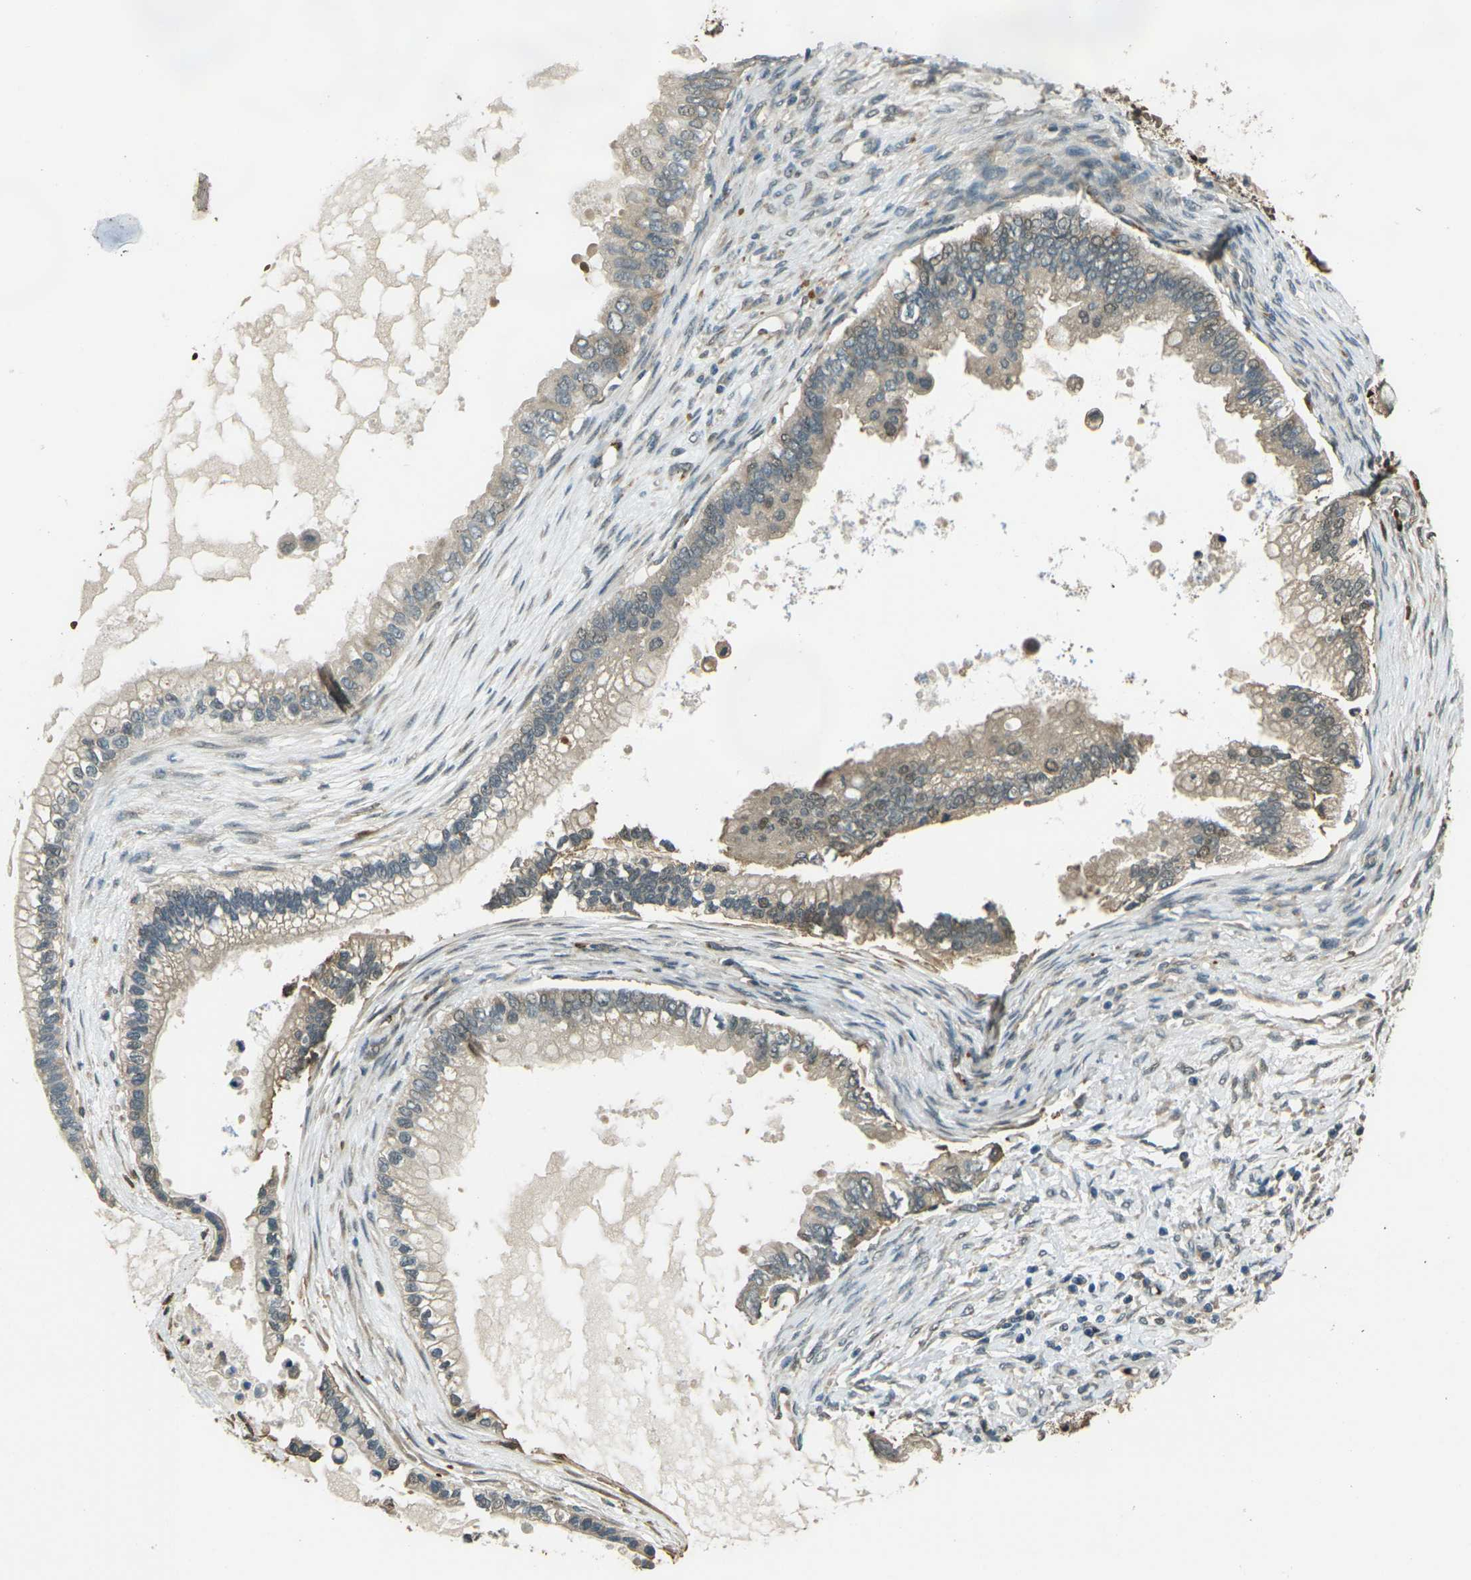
{"staining": {"intensity": "weak", "quantity": ">75%", "location": "cytoplasmic/membranous"}, "tissue": "ovarian cancer", "cell_type": "Tumor cells", "image_type": "cancer", "snomed": [{"axis": "morphology", "description": "Cystadenocarcinoma, mucinous, NOS"}, {"axis": "topography", "description": "Ovary"}], "caption": "IHC (DAB) staining of ovarian mucinous cystadenocarcinoma reveals weak cytoplasmic/membranous protein staining in about >75% of tumor cells.", "gene": "TOR1A", "patient": {"sex": "female", "age": 80}}